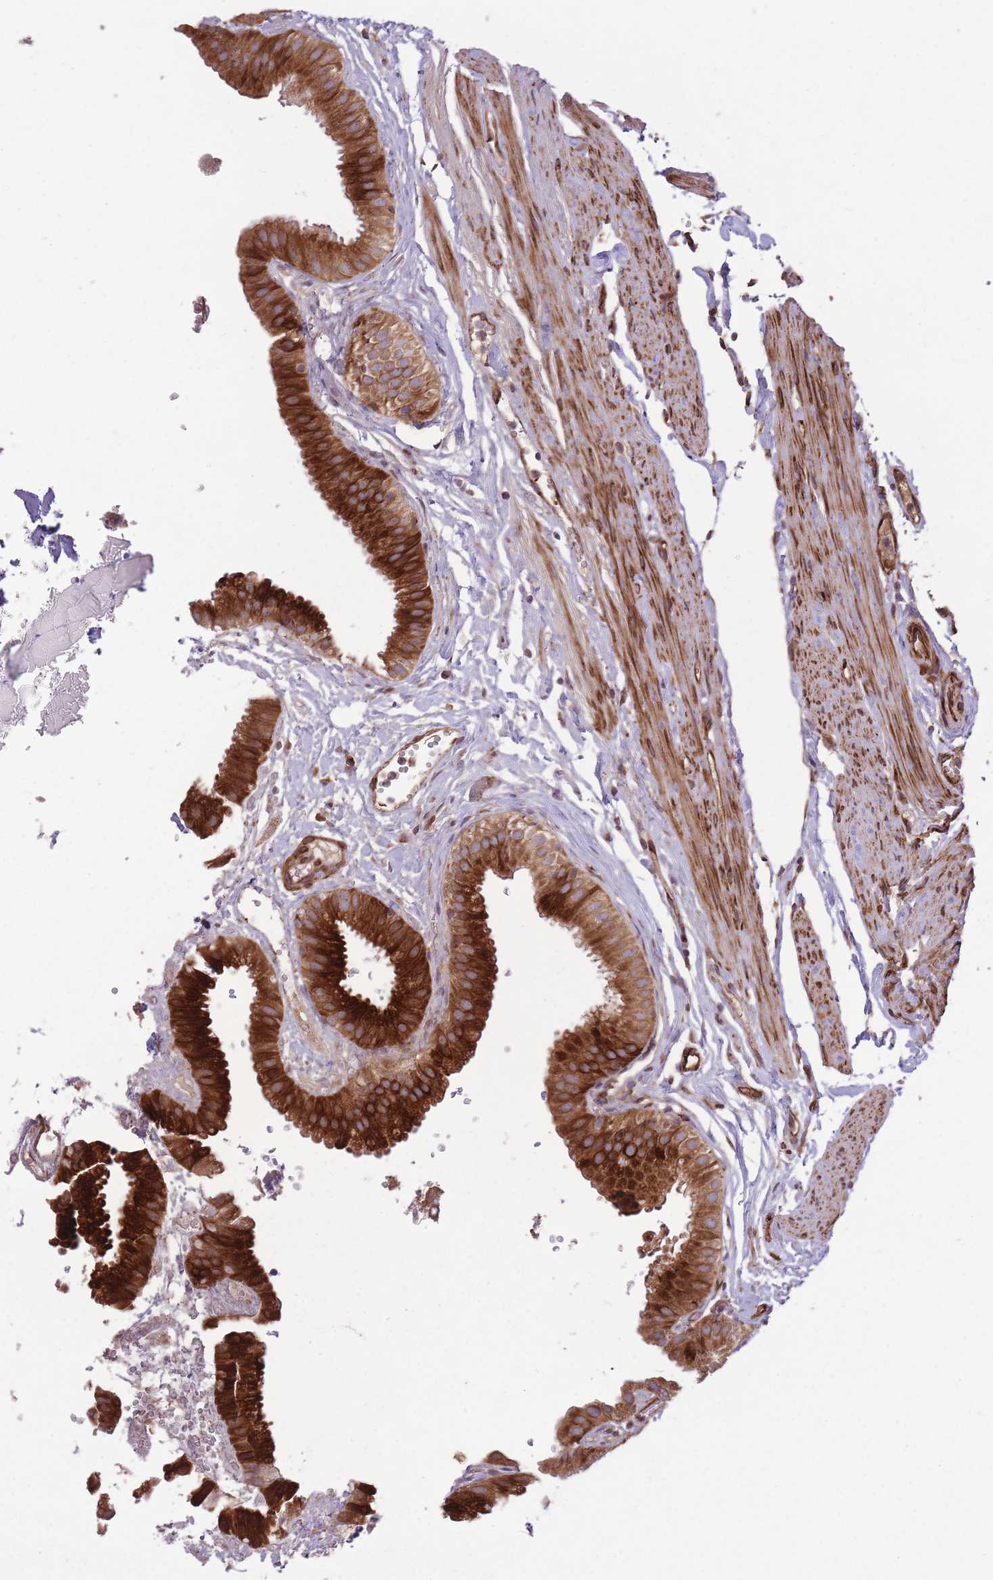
{"staining": {"intensity": "strong", "quantity": ">75%", "location": "cytoplasmic/membranous"}, "tissue": "gallbladder", "cell_type": "Glandular cells", "image_type": "normal", "snomed": [{"axis": "morphology", "description": "Normal tissue, NOS"}, {"axis": "topography", "description": "Gallbladder"}], "caption": "Immunohistochemistry (IHC) micrograph of unremarkable gallbladder: gallbladder stained using IHC reveals high levels of strong protein expression localized specifically in the cytoplasmic/membranous of glandular cells, appearing as a cytoplasmic/membranous brown color.", "gene": "CISH", "patient": {"sex": "female", "age": 61}}